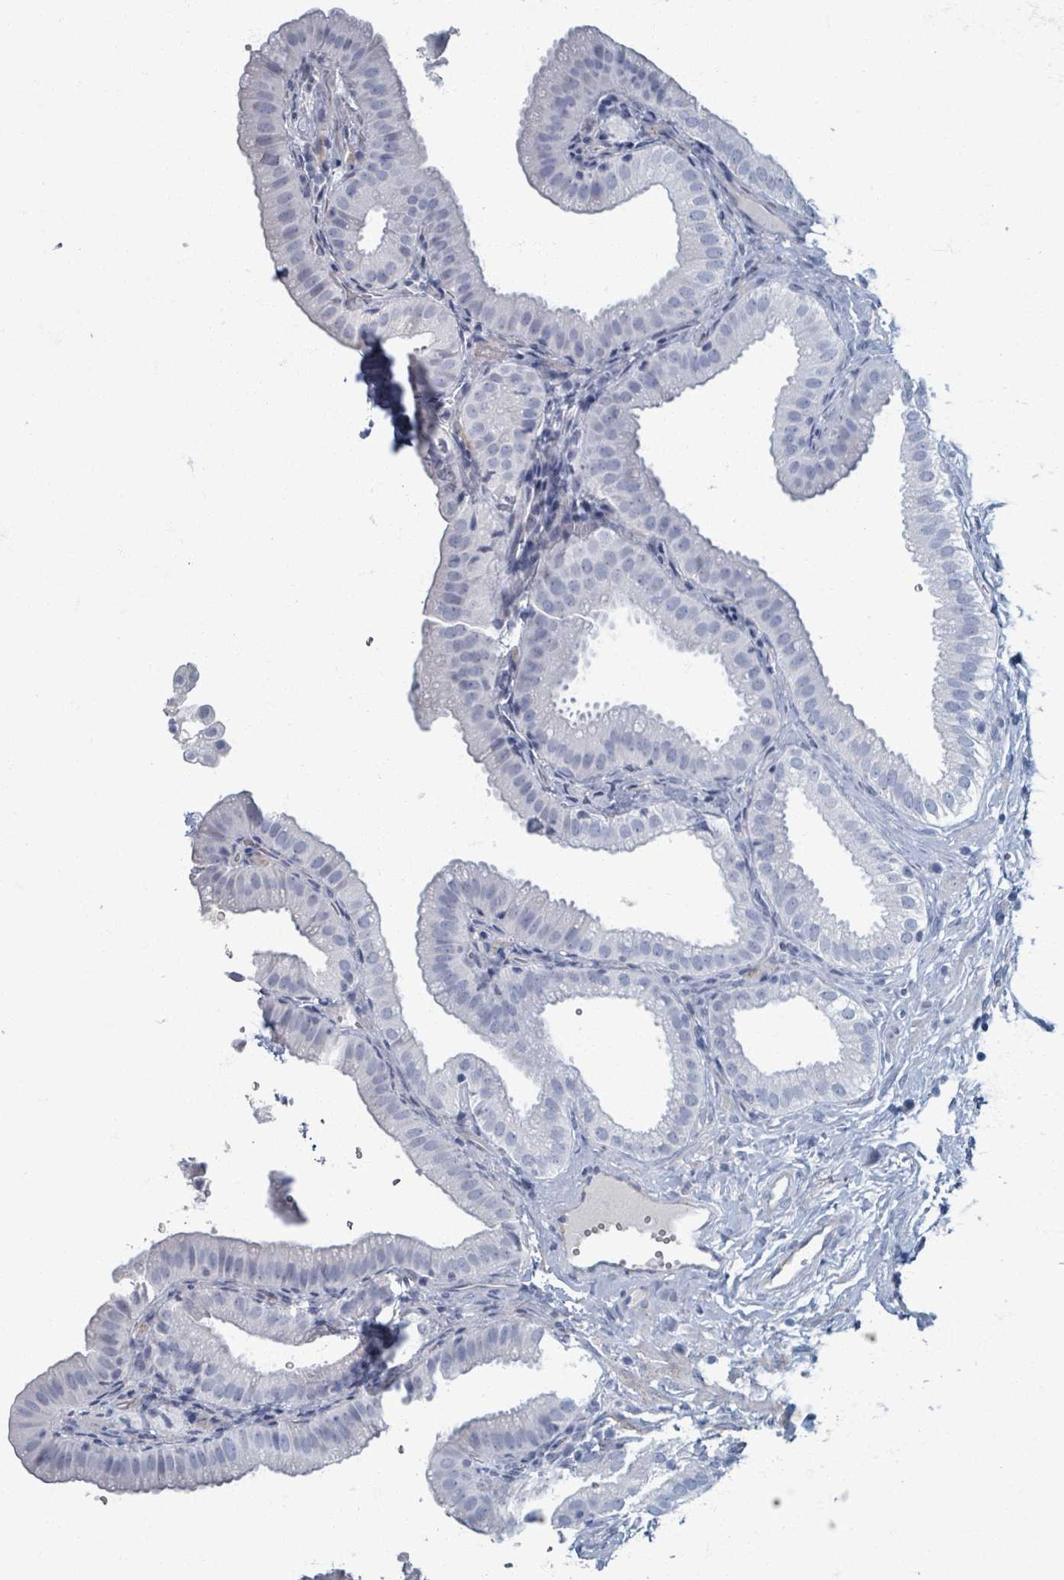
{"staining": {"intensity": "negative", "quantity": "none", "location": "none"}, "tissue": "gallbladder", "cell_type": "Glandular cells", "image_type": "normal", "snomed": [{"axis": "morphology", "description": "Normal tissue, NOS"}, {"axis": "topography", "description": "Gallbladder"}], "caption": "This is an immunohistochemistry (IHC) micrograph of unremarkable gallbladder. There is no staining in glandular cells.", "gene": "TAS2R1", "patient": {"sex": "female", "age": 61}}